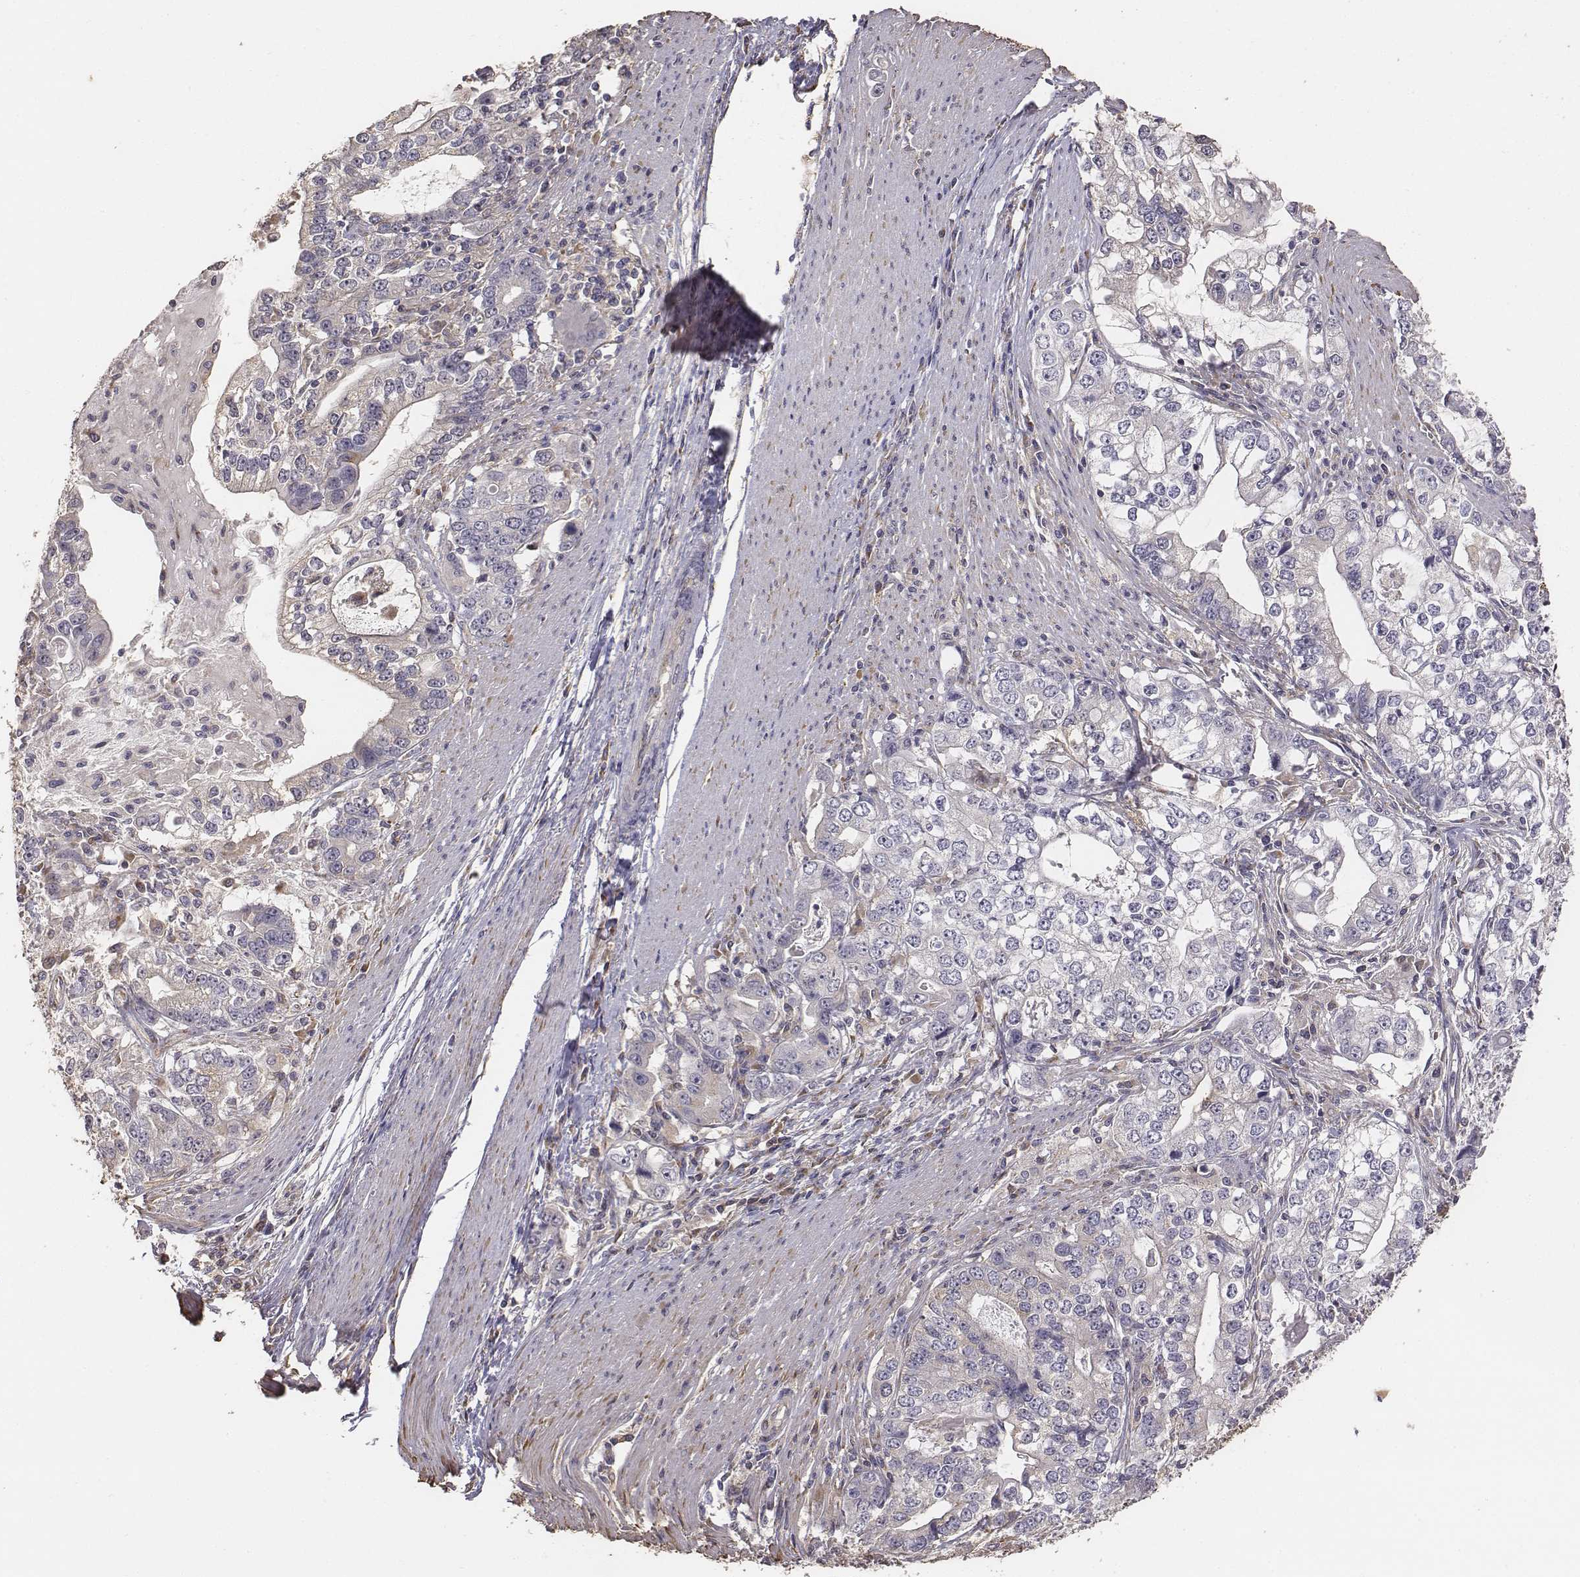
{"staining": {"intensity": "negative", "quantity": "none", "location": "none"}, "tissue": "stomach cancer", "cell_type": "Tumor cells", "image_type": "cancer", "snomed": [{"axis": "morphology", "description": "Adenocarcinoma, NOS"}, {"axis": "topography", "description": "Stomach, lower"}], "caption": "This is an immunohistochemistry (IHC) image of human stomach adenocarcinoma. There is no positivity in tumor cells.", "gene": "AP1B1", "patient": {"sex": "female", "age": 72}}